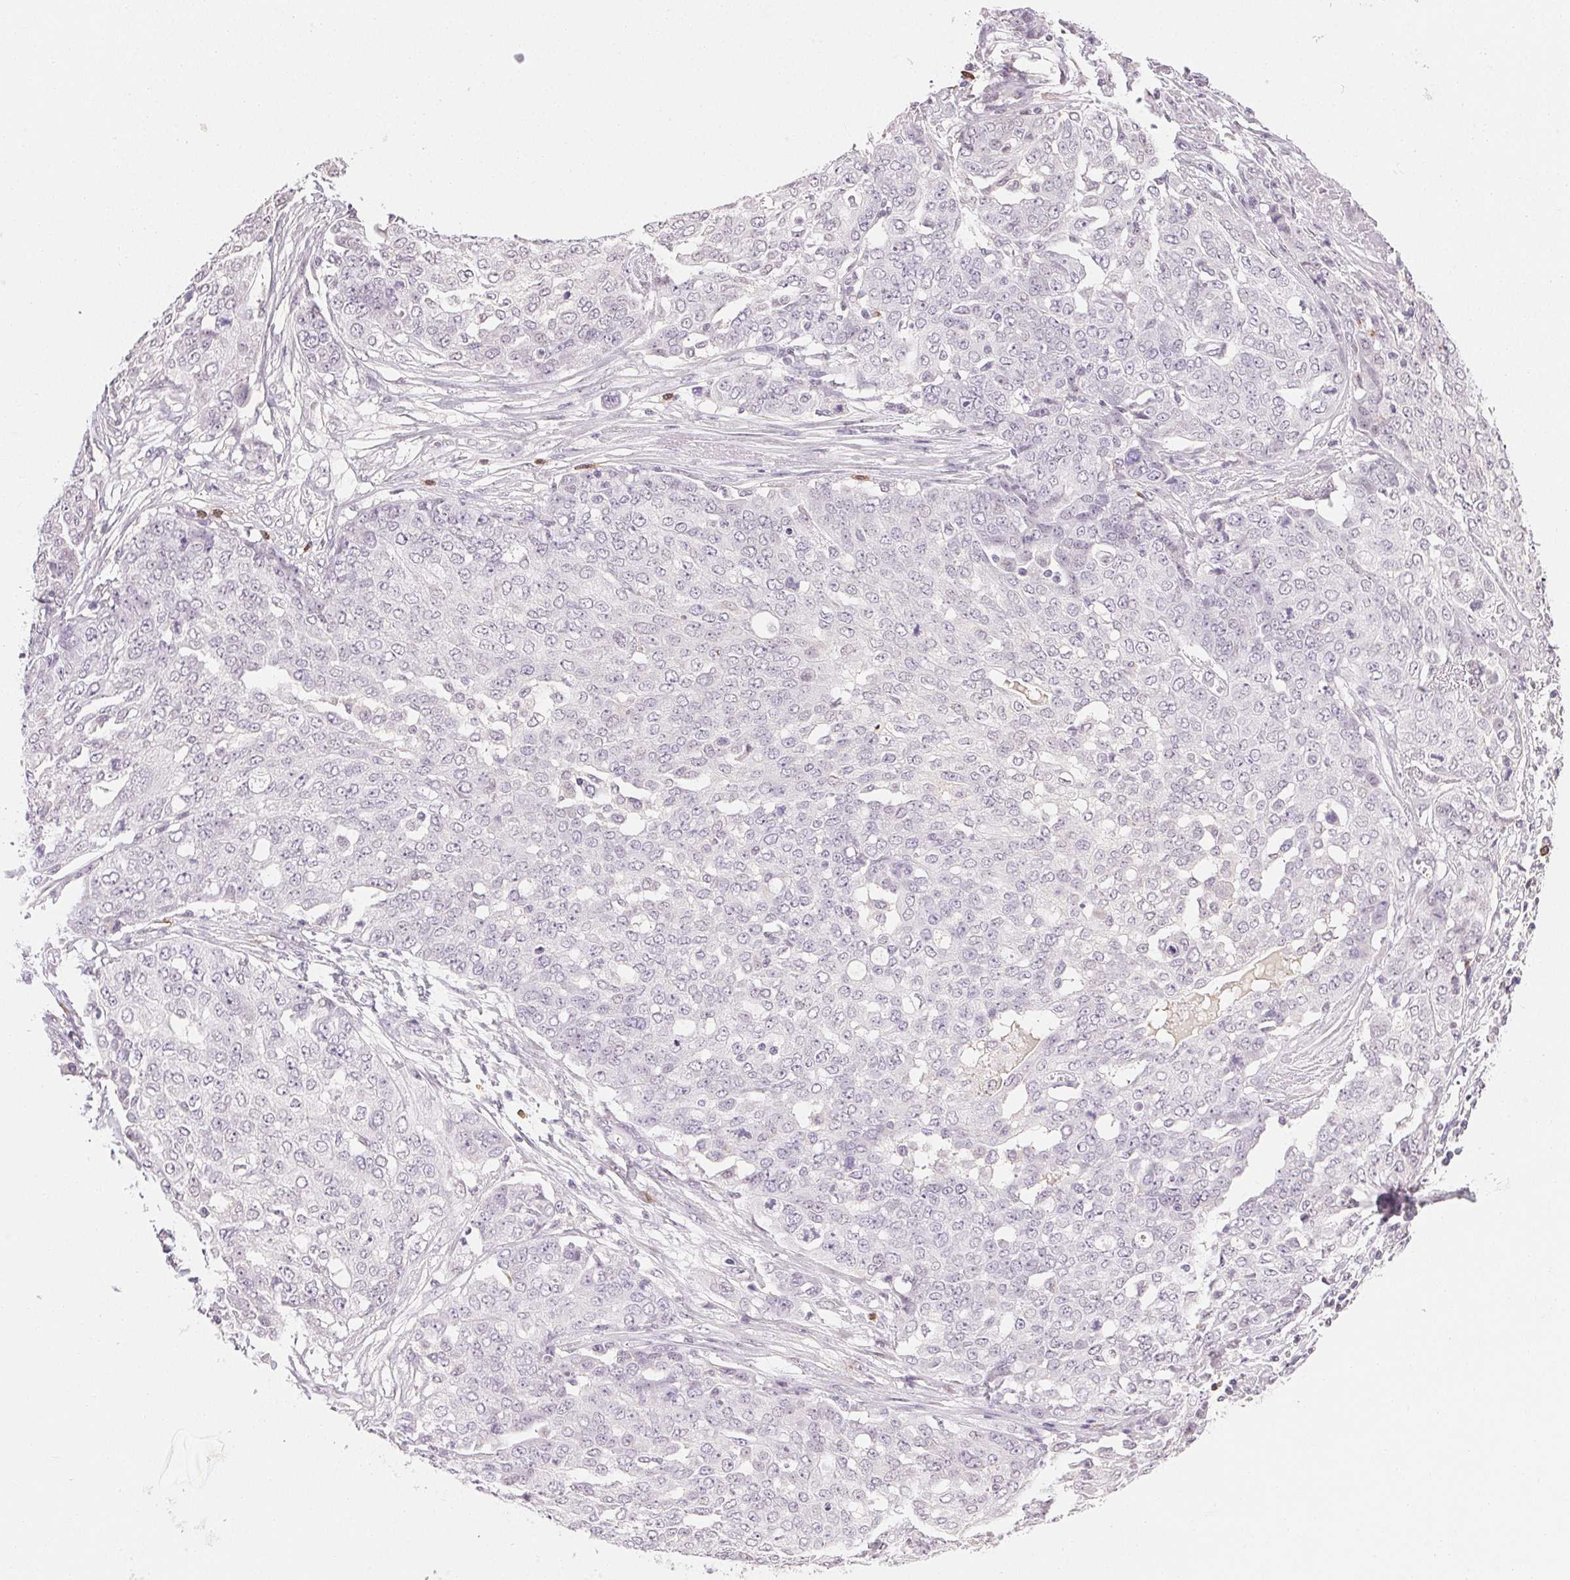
{"staining": {"intensity": "negative", "quantity": "none", "location": "none"}, "tissue": "ovarian cancer", "cell_type": "Tumor cells", "image_type": "cancer", "snomed": [{"axis": "morphology", "description": "Cystadenocarcinoma, serous, NOS"}, {"axis": "topography", "description": "Soft tissue"}, {"axis": "topography", "description": "Ovary"}], "caption": "Histopathology image shows no significant protein positivity in tumor cells of ovarian cancer. Brightfield microscopy of immunohistochemistry (IHC) stained with DAB (brown) and hematoxylin (blue), captured at high magnification.", "gene": "FNDC4", "patient": {"sex": "female", "age": 57}}